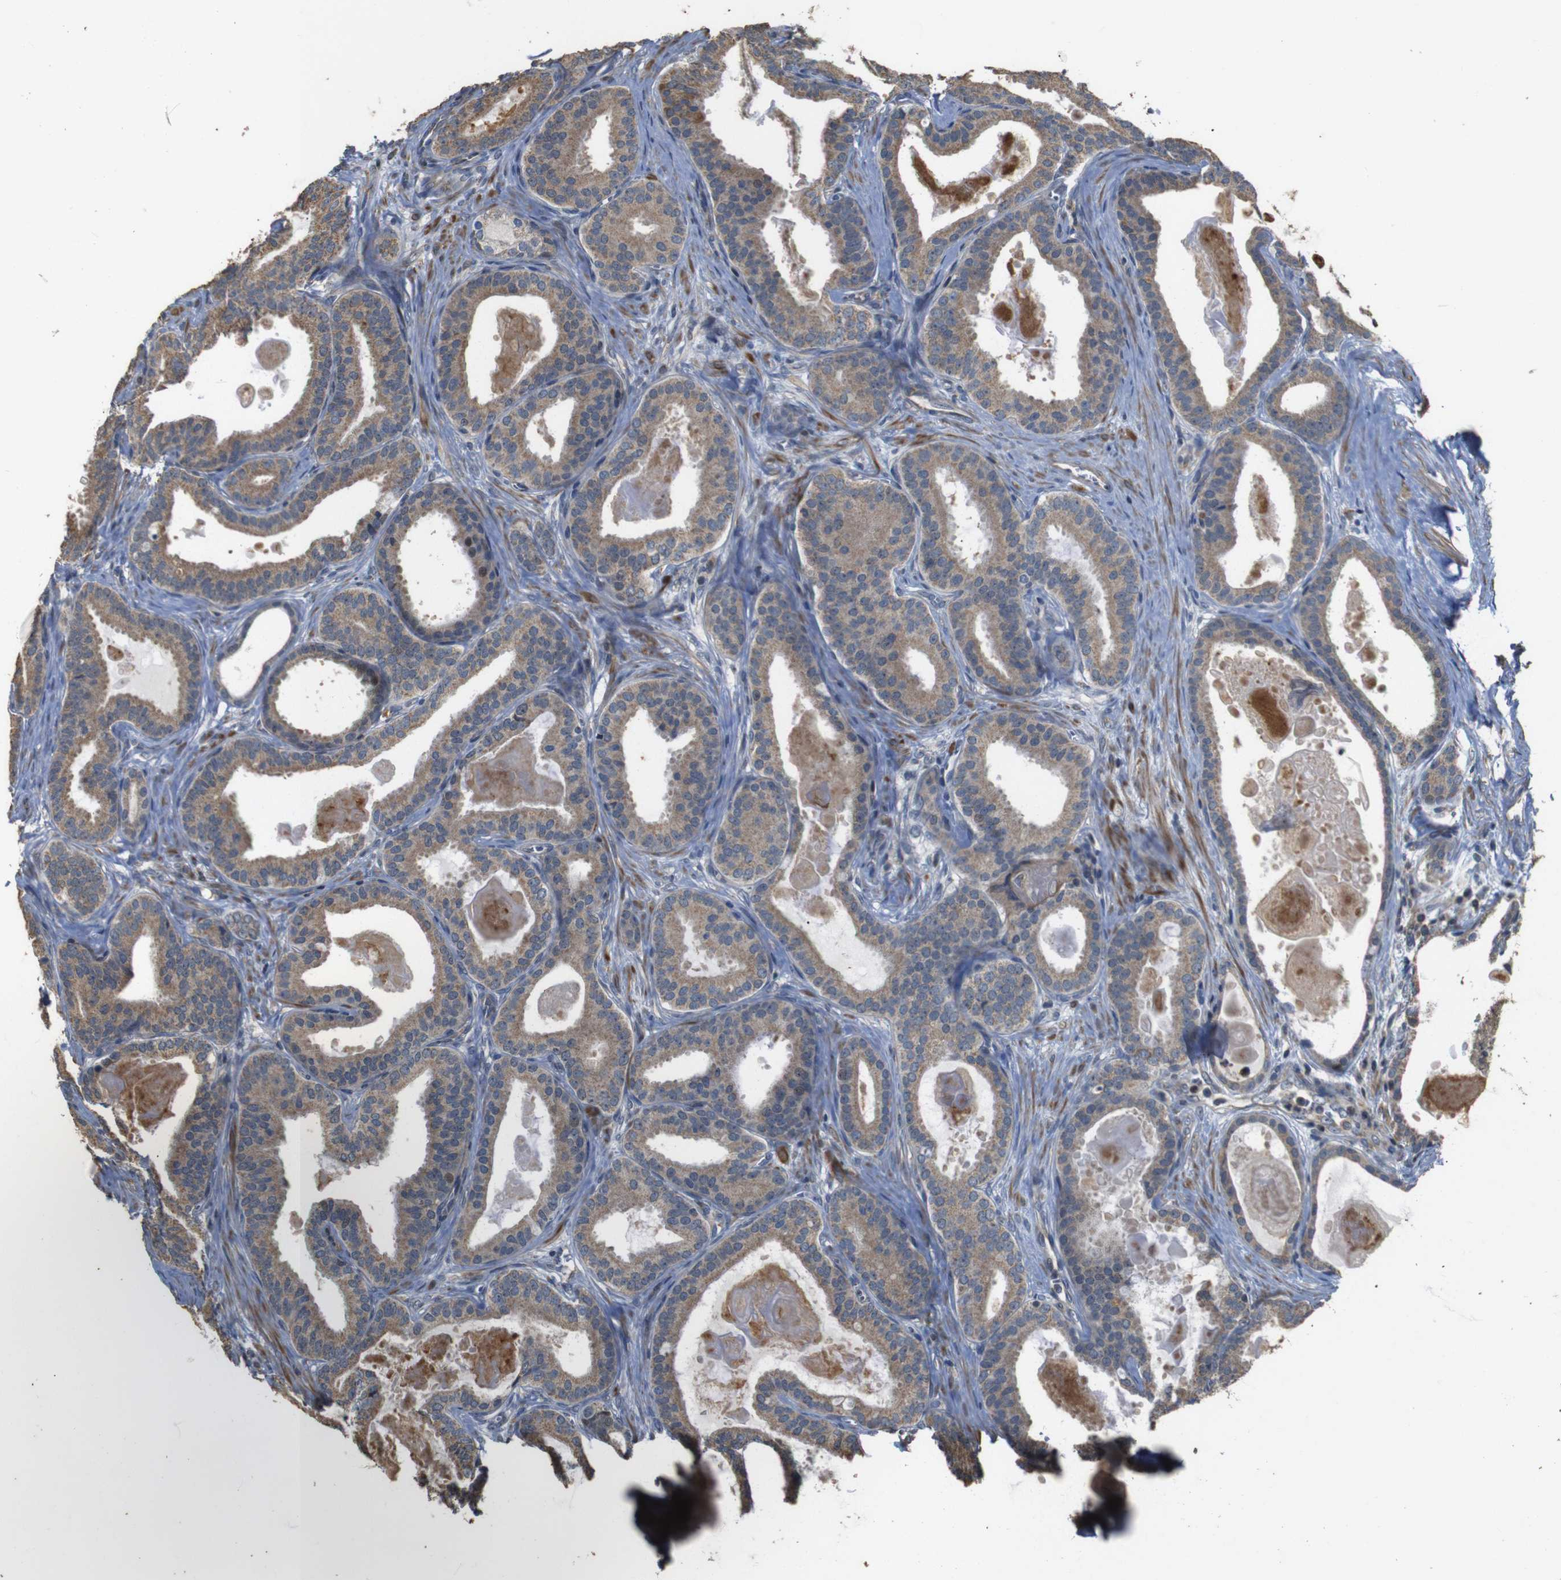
{"staining": {"intensity": "moderate", "quantity": ">75%", "location": "cytoplasmic/membranous"}, "tissue": "prostate cancer", "cell_type": "Tumor cells", "image_type": "cancer", "snomed": [{"axis": "morphology", "description": "Adenocarcinoma, High grade"}, {"axis": "topography", "description": "Prostate"}], "caption": "Immunohistochemistry (IHC) of prostate adenocarcinoma (high-grade) demonstrates medium levels of moderate cytoplasmic/membranous staining in about >75% of tumor cells.", "gene": "SNN", "patient": {"sex": "male", "age": 60}}